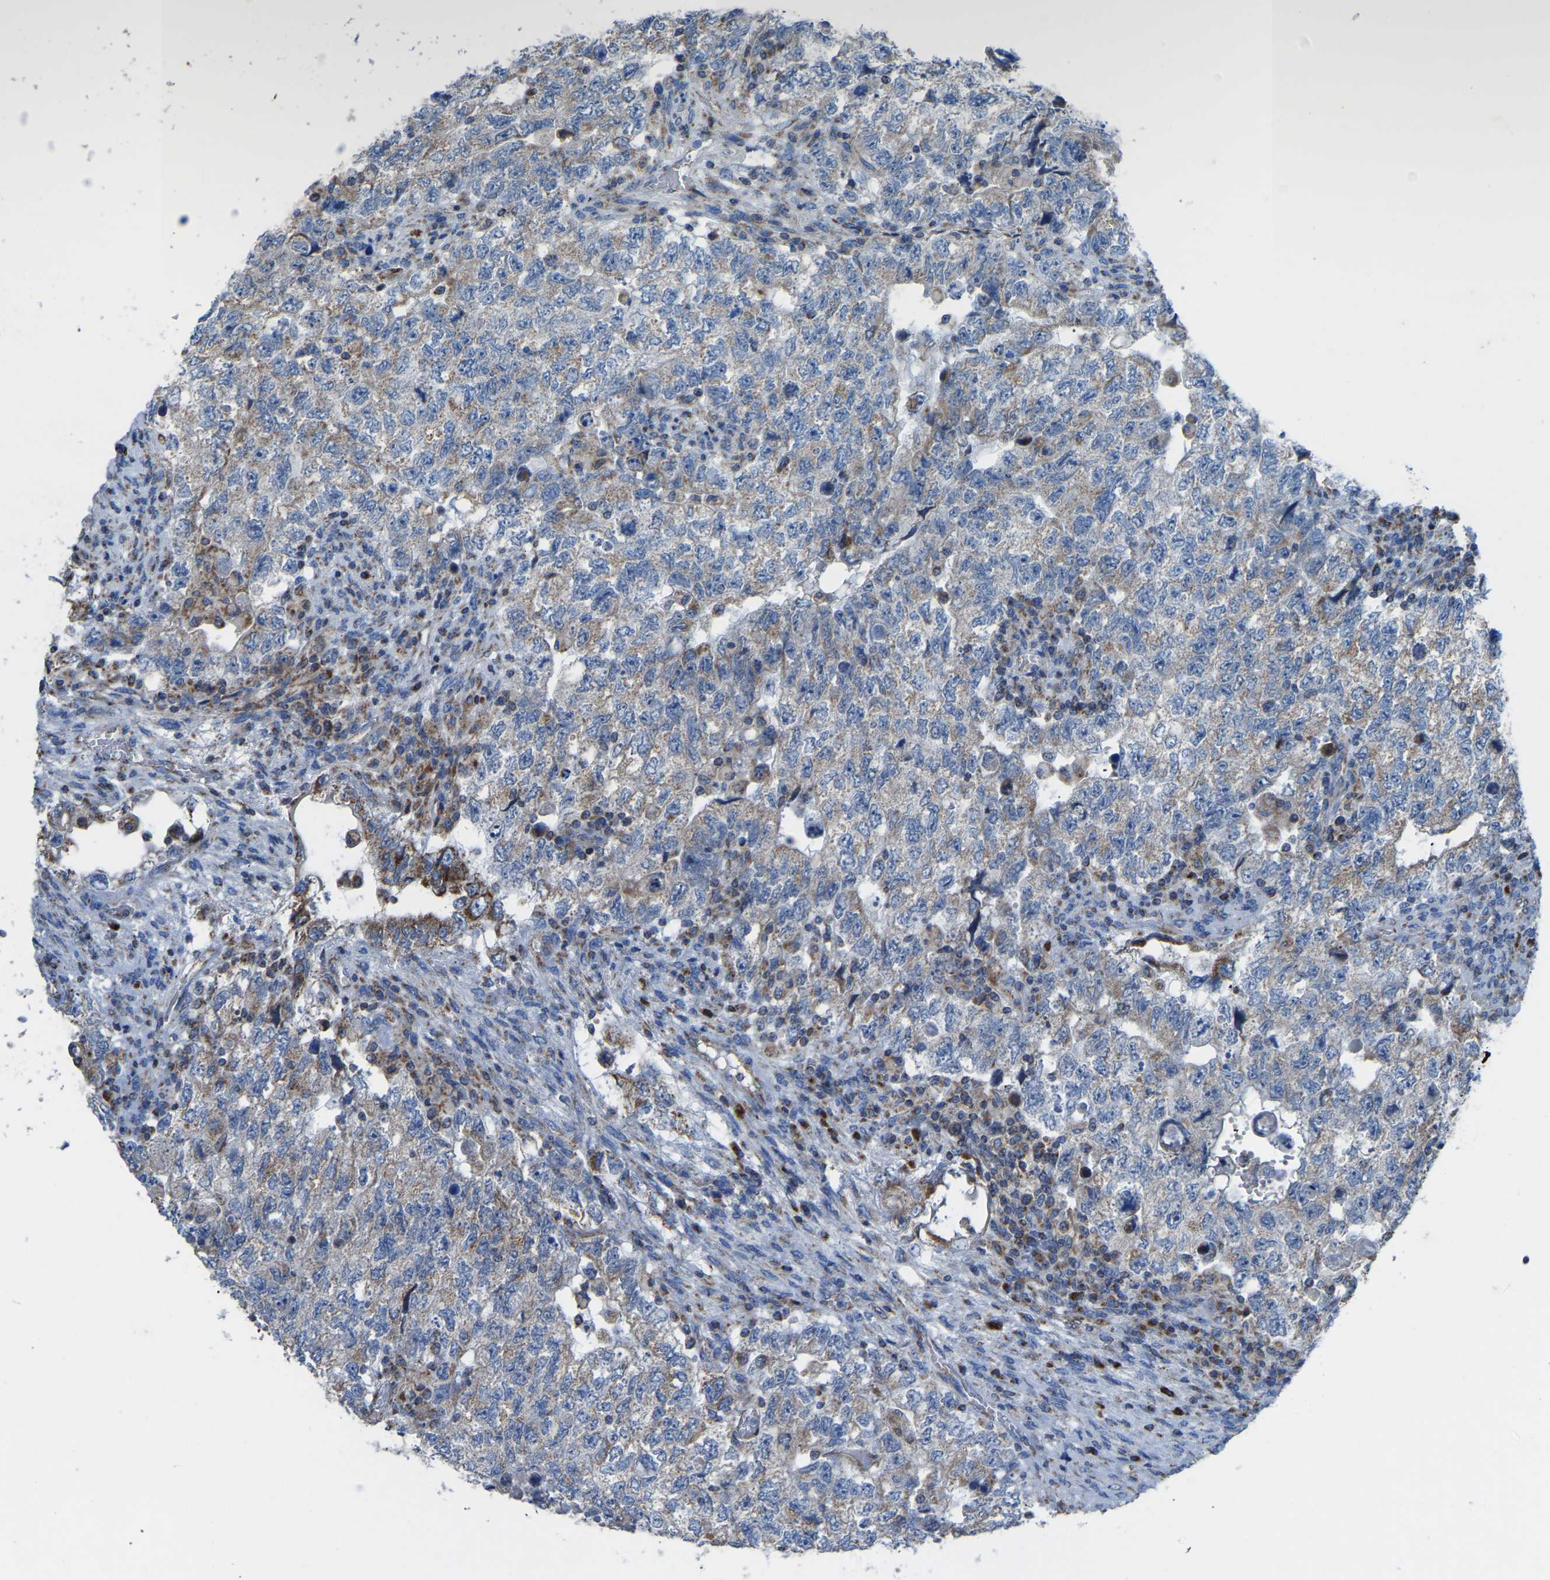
{"staining": {"intensity": "moderate", "quantity": "<25%", "location": "cytoplasmic/membranous"}, "tissue": "testis cancer", "cell_type": "Tumor cells", "image_type": "cancer", "snomed": [{"axis": "morphology", "description": "Carcinoma, Embryonal, NOS"}, {"axis": "topography", "description": "Testis"}], "caption": "The immunohistochemical stain labels moderate cytoplasmic/membranous expression in tumor cells of embryonal carcinoma (testis) tissue. (brown staining indicates protein expression, while blue staining denotes nuclei).", "gene": "ETFB", "patient": {"sex": "male", "age": 36}}